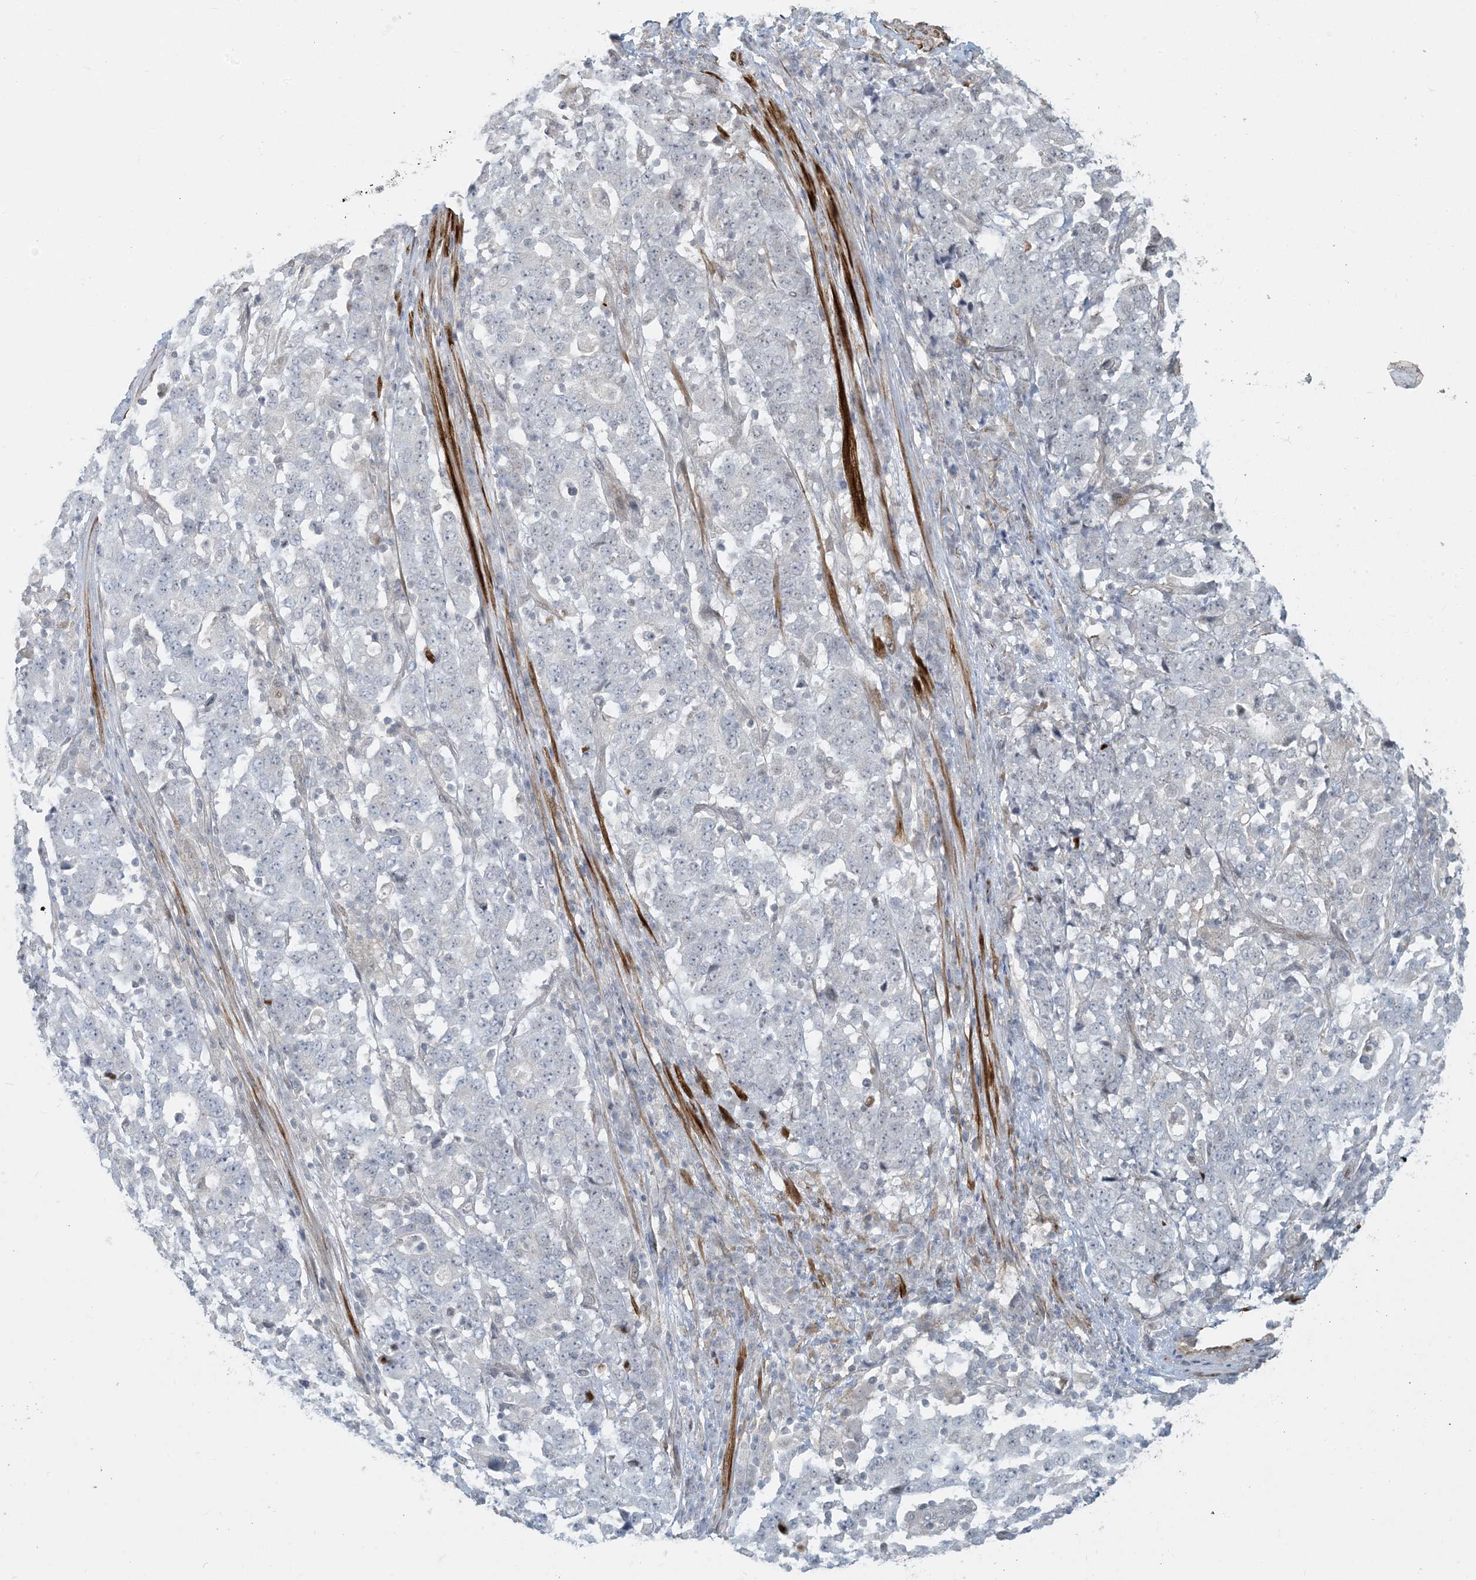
{"staining": {"intensity": "negative", "quantity": "none", "location": "none"}, "tissue": "stomach cancer", "cell_type": "Tumor cells", "image_type": "cancer", "snomed": [{"axis": "morphology", "description": "Adenocarcinoma, NOS"}, {"axis": "topography", "description": "Stomach"}], "caption": "Protein analysis of stomach cancer demonstrates no significant expression in tumor cells.", "gene": "BCORL1", "patient": {"sex": "male", "age": 59}}